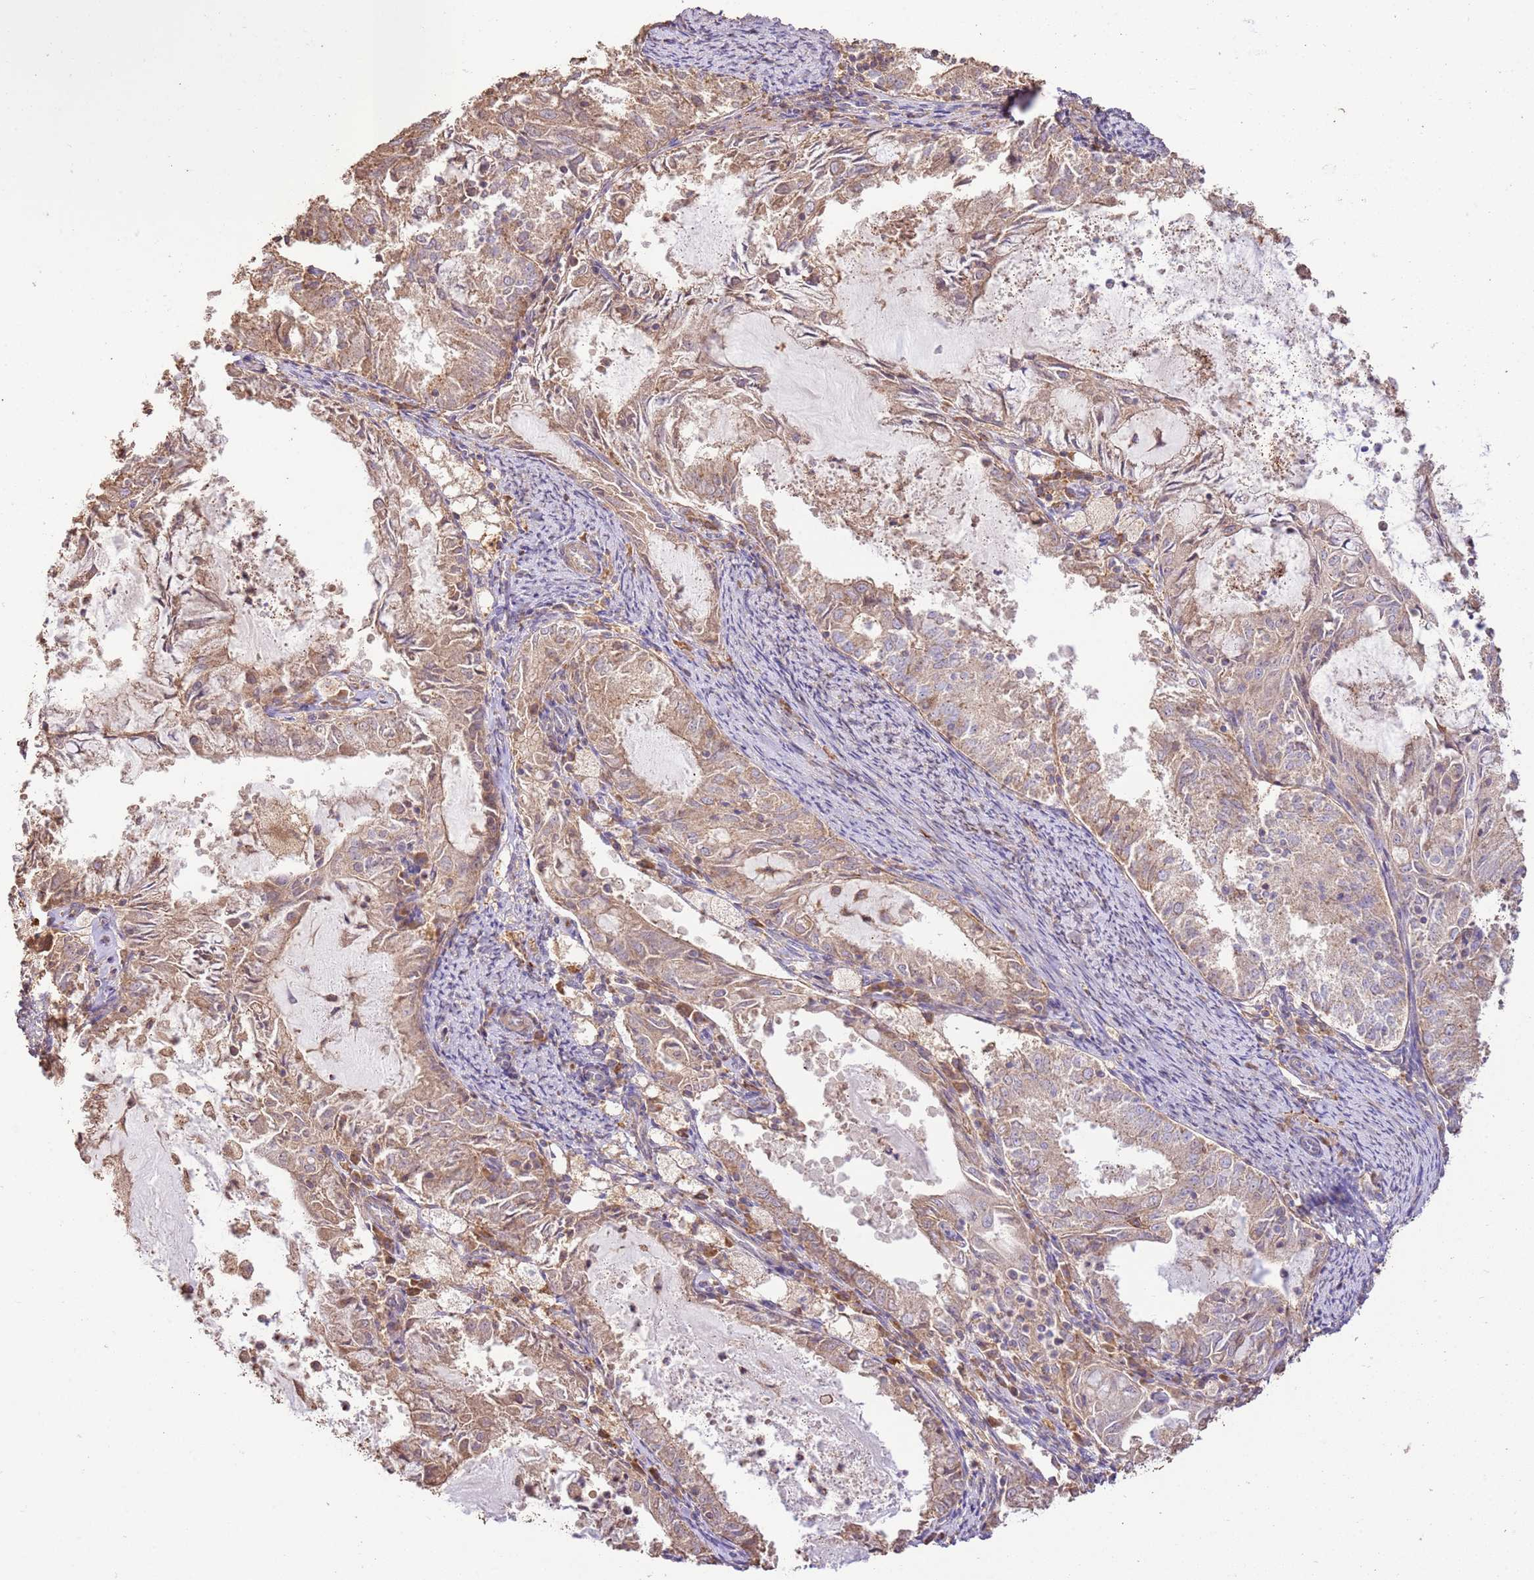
{"staining": {"intensity": "weak", "quantity": ">75%", "location": "cytoplasmic/membranous"}, "tissue": "endometrial cancer", "cell_type": "Tumor cells", "image_type": "cancer", "snomed": [{"axis": "morphology", "description": "Adenocarcinoma, NOS"}, {"axis": "topography", "description": "Endometrium"}], "caption": "A micrograph showing weak cytoplasmic/membranous positivity in approximately >75% of tumor cells in endometrial cancer, as visualized by brown immunohistochemical staining.", "gene": "CEP55", "patient": {"sex": "female", "age": 57}}